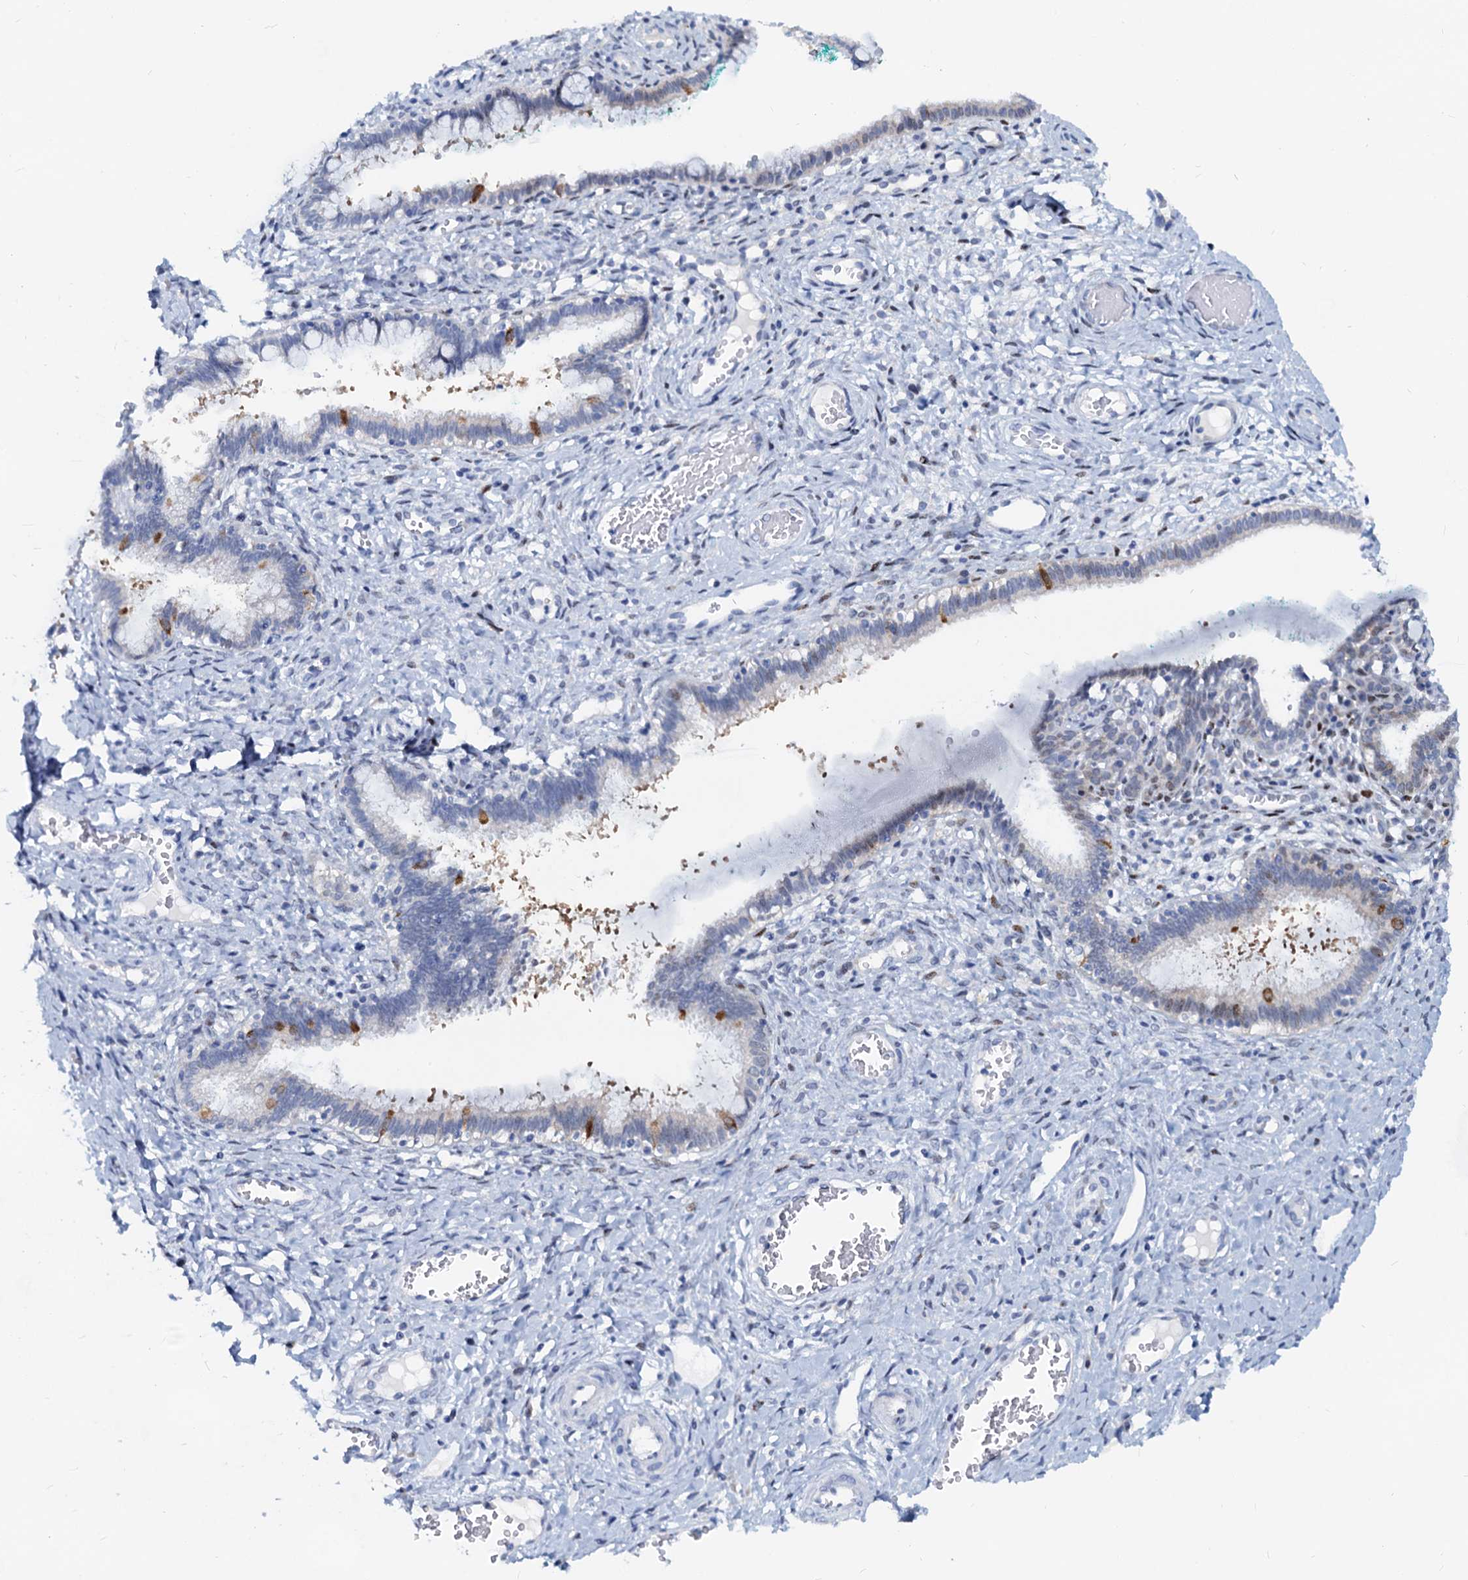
{"staining": {"intensity": "moderate", "quantity": "<25%", "location": "cytoplasmic/membranous"}, "tissue": "cervix", "cell_type": "Glandular cells", "image_type": "normal", "snomed": [{"axis": "morphology", "description": "Normal tissue, NOS"}, {"axis": "morphology", "description": "Adenocarcinoma, NOS"}, {"axis": "topography", "description": "Cervix"}], "caption": "Brown immunohistochemical staining in normal cervix reveals moderate cytoplasmic/membranous staining in approximately <25% of glandular cells. (IHC, brightfield microscopy, high magnification).", "gene": "PTGES3", "patient": {"sex": "female", "age": 29}}